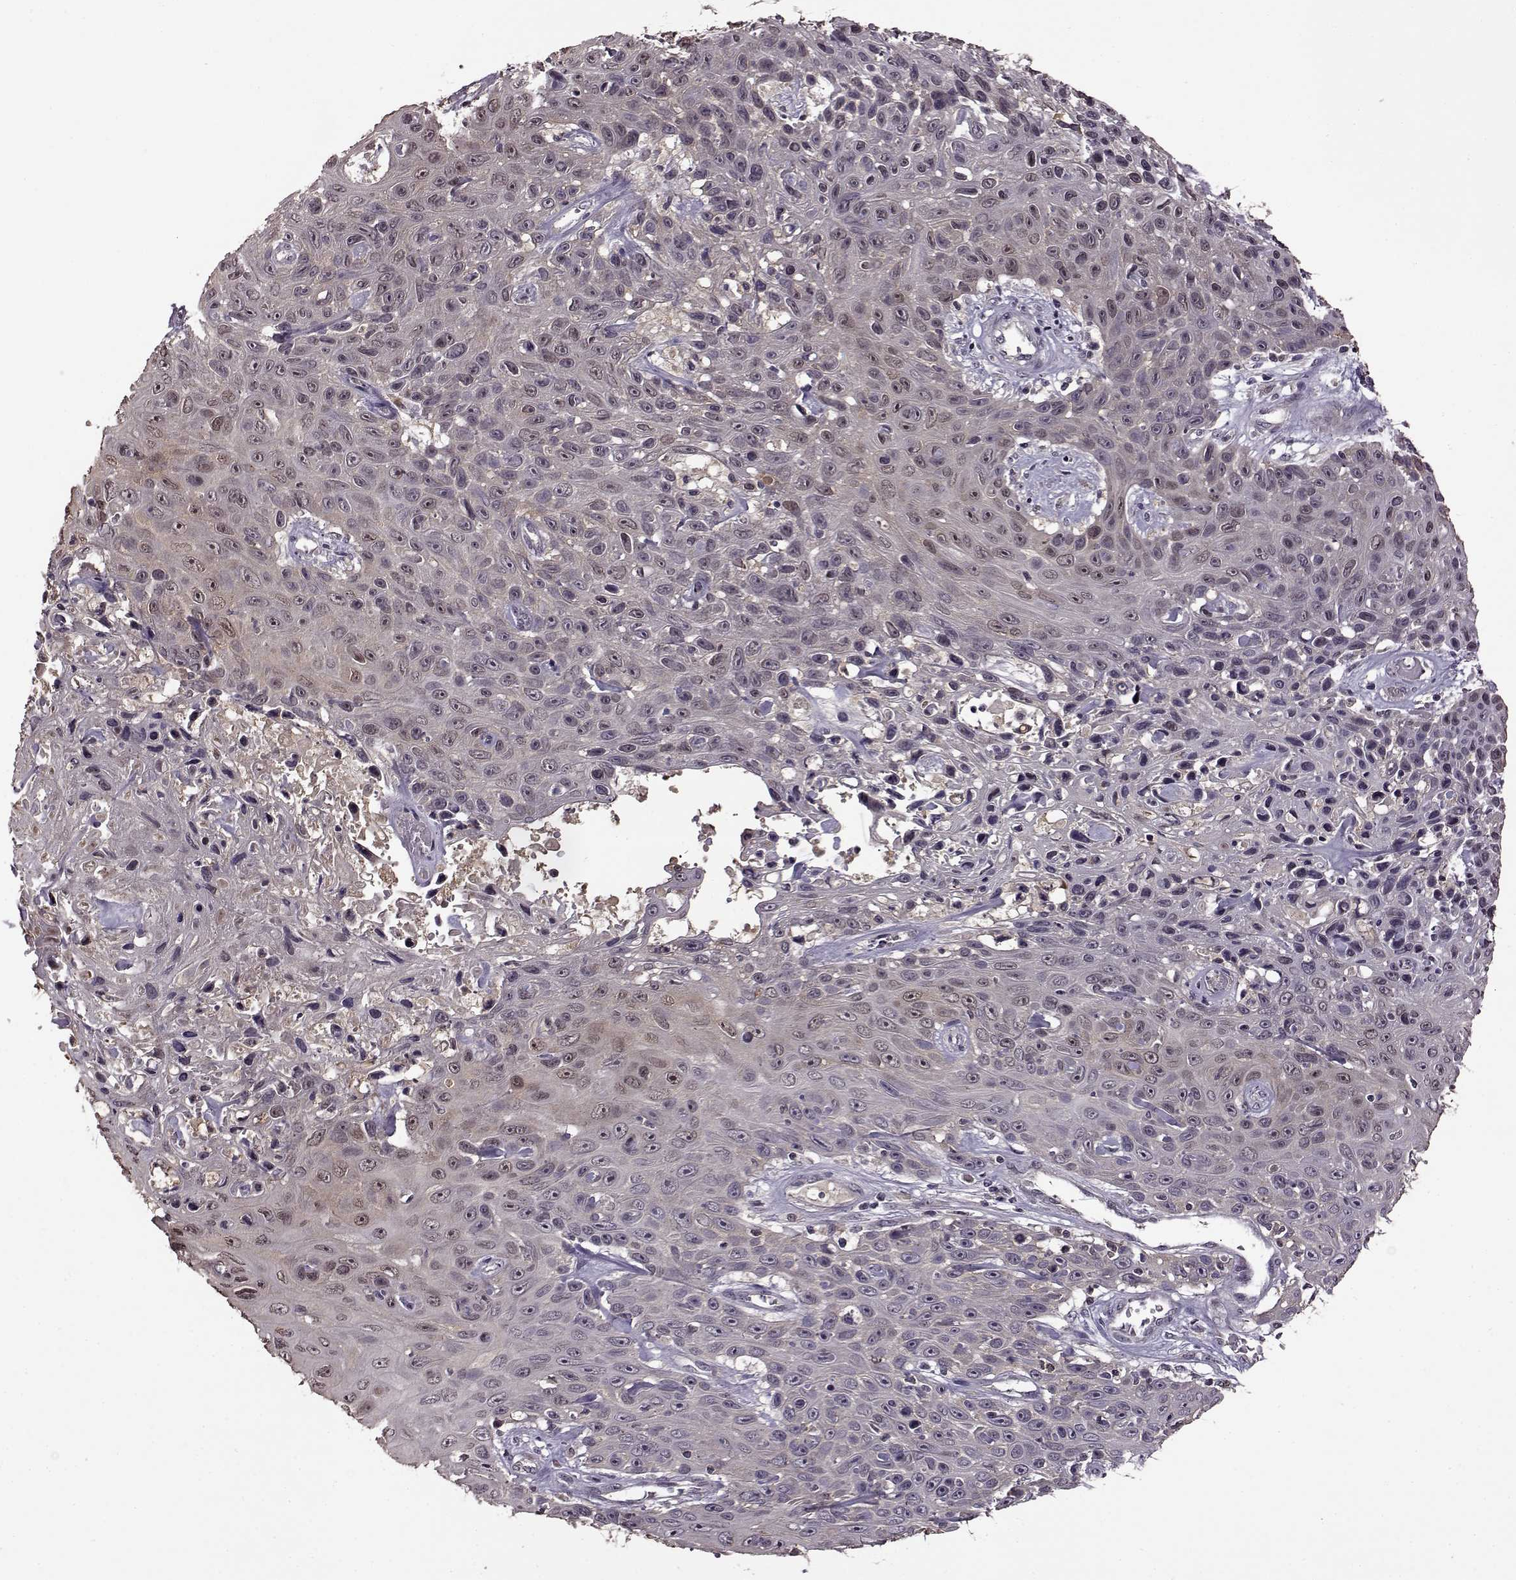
{"staining": {"intensity": "negative", "quantity": "none", "location": "none"}, "tissue": "skin cancer", "cell_type": "Tumor cells", "image_type": "cancer", "snomed": [{"axis": "morphology", "description": "Squamous cell carcinoma, NOS"}, {"axis": "topography", "description": "Skin"}], "caption": "Immunohistochemistry of skin cancer (squamous cell carcinoma) displays no staining in tumor cells.", "gene": "MAIP1", "patient": {"sex": "male", "age": 82}}